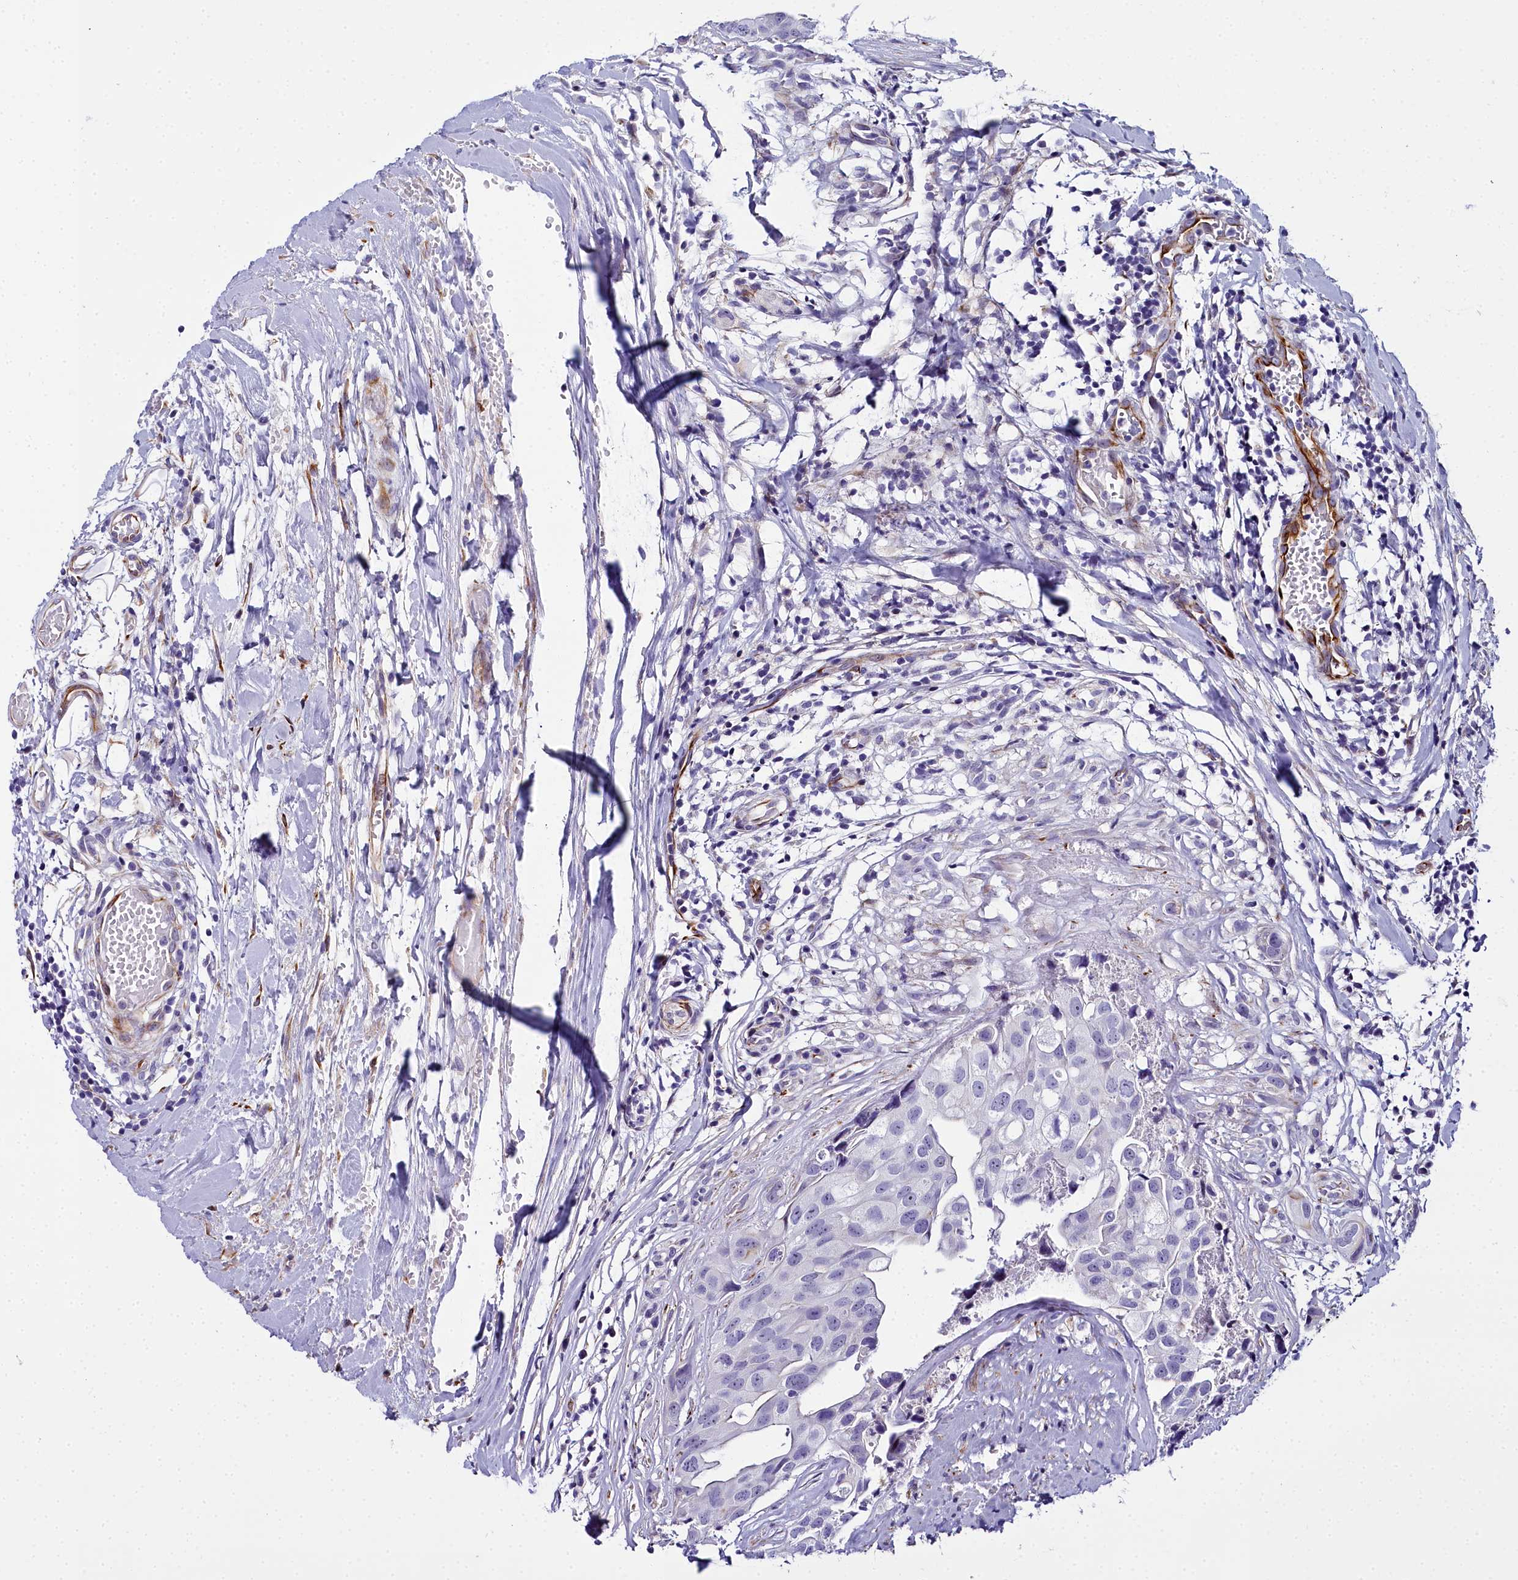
{"staining": {"intensity": "negative", "quantity": "none", "location": "none"}, "tissue": "head and neck cancer", "cell_type": "Tumor cells", "image_type": "cancer", "snomed": [{"axis": "morphology", "description": "Adenocarcinoma, NOS"}, {"axis": "morphology", "description": "Adenocarcinoma, metastatic, NOS"}, {"axis": "topography", "description": "Head-Neck"}], "caption": "Human head and neck cancer (metastatic adenocarcinoma) stained for a protein using immunohistochemistry reveals no expression in tumor cells.", "gene": "TIMM22", "patient": {"sex": "male", "age": 75}}